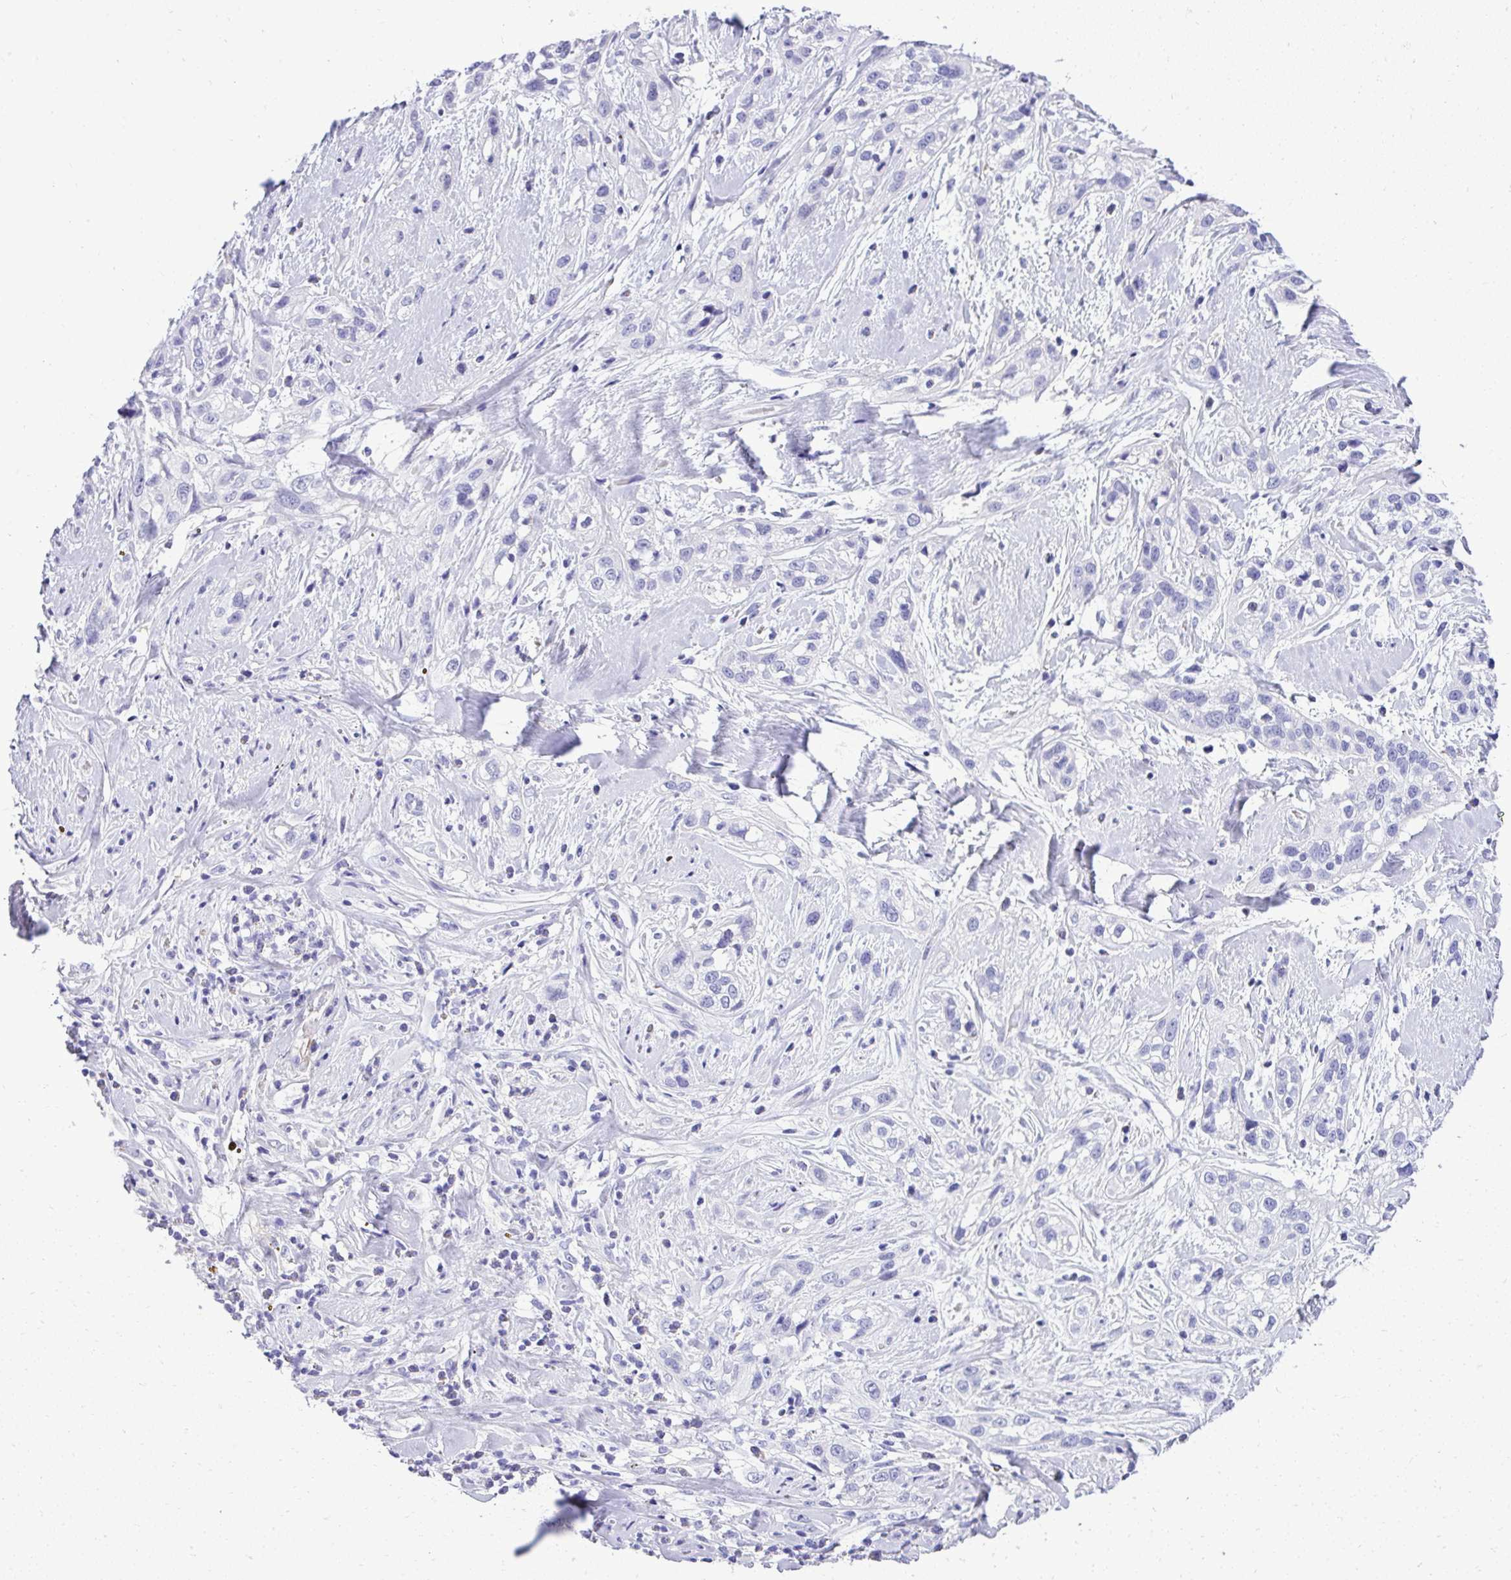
{"staining": {"intensity": "negative", "quantity": "none", "location": "none"}, "tissue": "skin cancer", "cell_type": "Tumor cells", "image_type": "cancer", "snomed": [{"axis": "morphology", "description": "Squamous cell carcinoma, NOS"}, {"axis": "topography", "description": "Skin"}], "caption": "Immunohistochemistry (IHC) of human skin cancer displays no expression in tumor cells.", "gene": "ST6GALNAC3", "patient": {"sex": "male", "age": 82}}